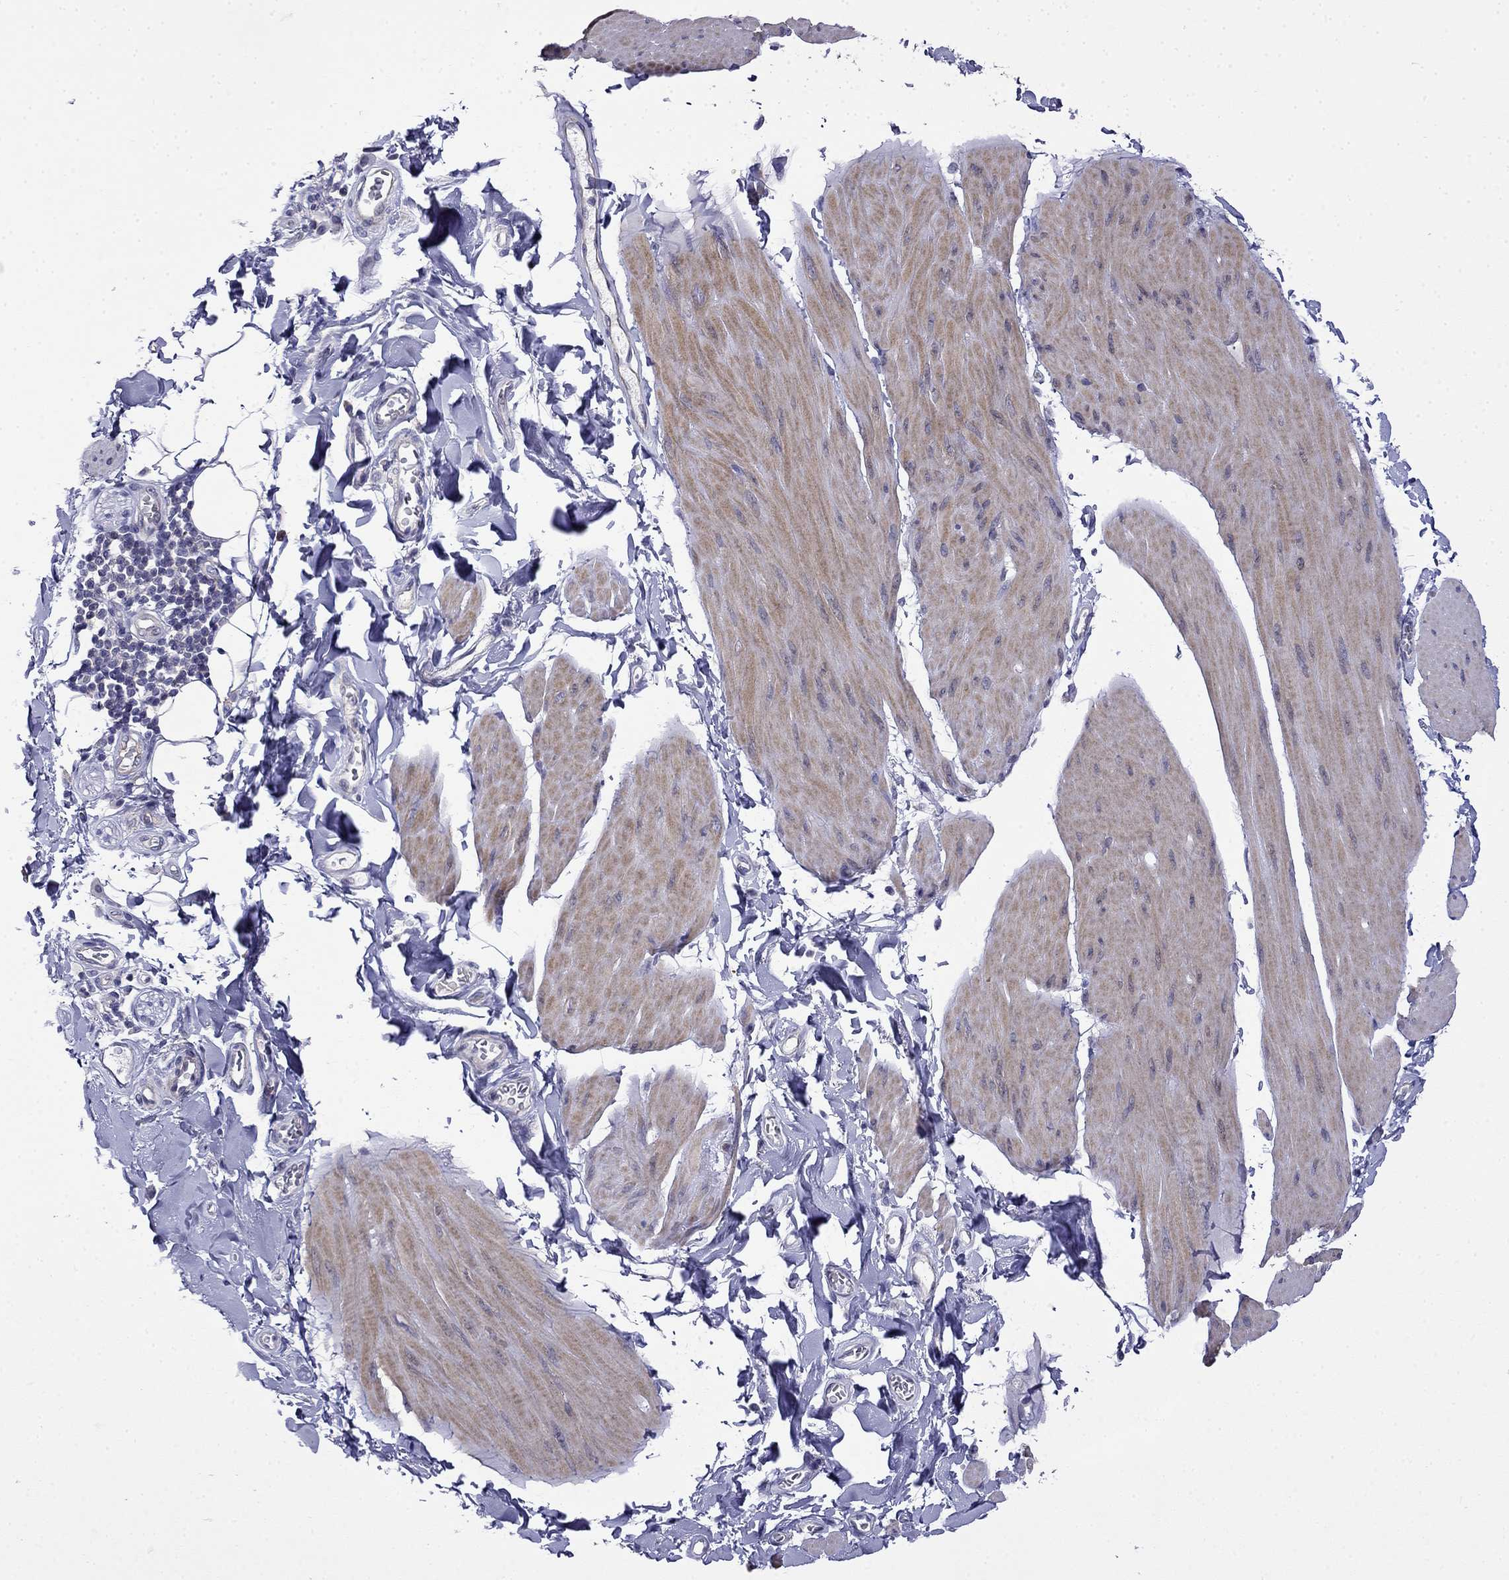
{"staining": {"intensity": "weak", "quantity": "25%-75%", "location": "cytoplasmic/membranous"}, "tissue": "smooth muscle", "cell_type": "Smooth muscle cells", "image_type": "normal", "snomed": [{"axis": "morphology", "description": "Normal tissue, NOS"}, {"axis": "topography", "description": "Adipose tissue"}, {"axis": "topography", "description": "Smooth muscle"}, {"axis": "topography", "description": "Peripheral nerve tissue"}], "caption": "IHC (DAB) staining of normal smooth muscle displays weak cytoplasmic/membranous protein expression in about 25%-75% of smooth muscle cells.", "gene": "PRR18", "patient": {"sex": "male", "age": 83}}